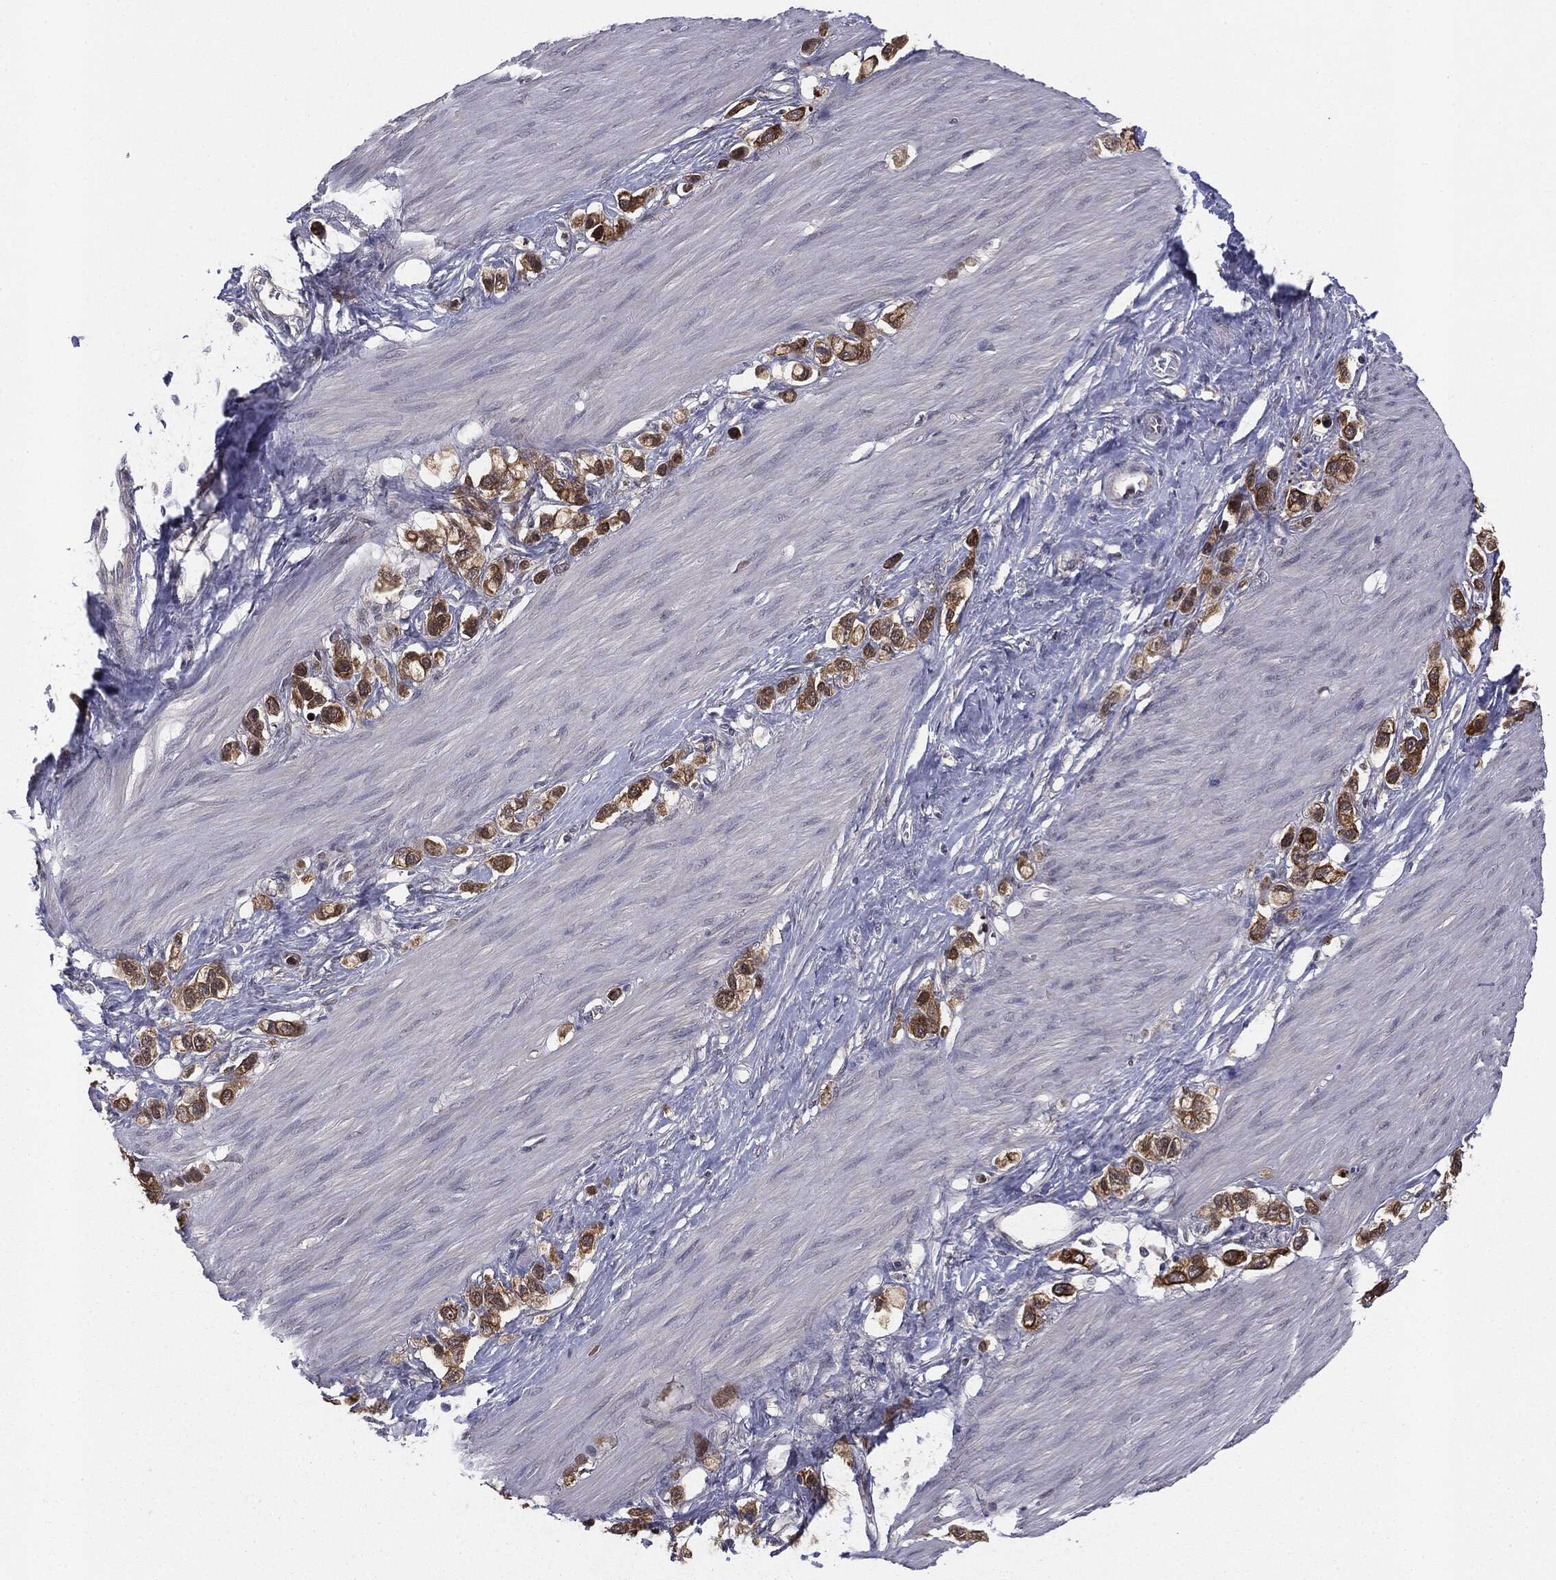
{"staining": {"intensity": "strong", "quantity": ">75%", "location": "cytoplasmic/membranous"}, "tissue": "stomach cancer", "cell_type": "Tumor cells", "image_type": "cancer", "snomed": [{"axis": "morphology", "description": "Normal tissue, NOS"}, {"axis": "morphology", "description": "Adenocarcinoma, NOS"}, {"axis": "morphology", "description": "Adenocarcinoma, High grade"}, {"axis": "topography", "description": "Stomach, upper"}, {"axis": "topography", "description": "Stomach"}], "caption": "Immunohistochemical staining of human stomach high-grade adenocarcinoma demonstrates high levels of strong cytoplasmic/membranous staining in about >75% of tumor cells.", "gene": "KRT7", "patient": {"sex": "female", "age": 65}}